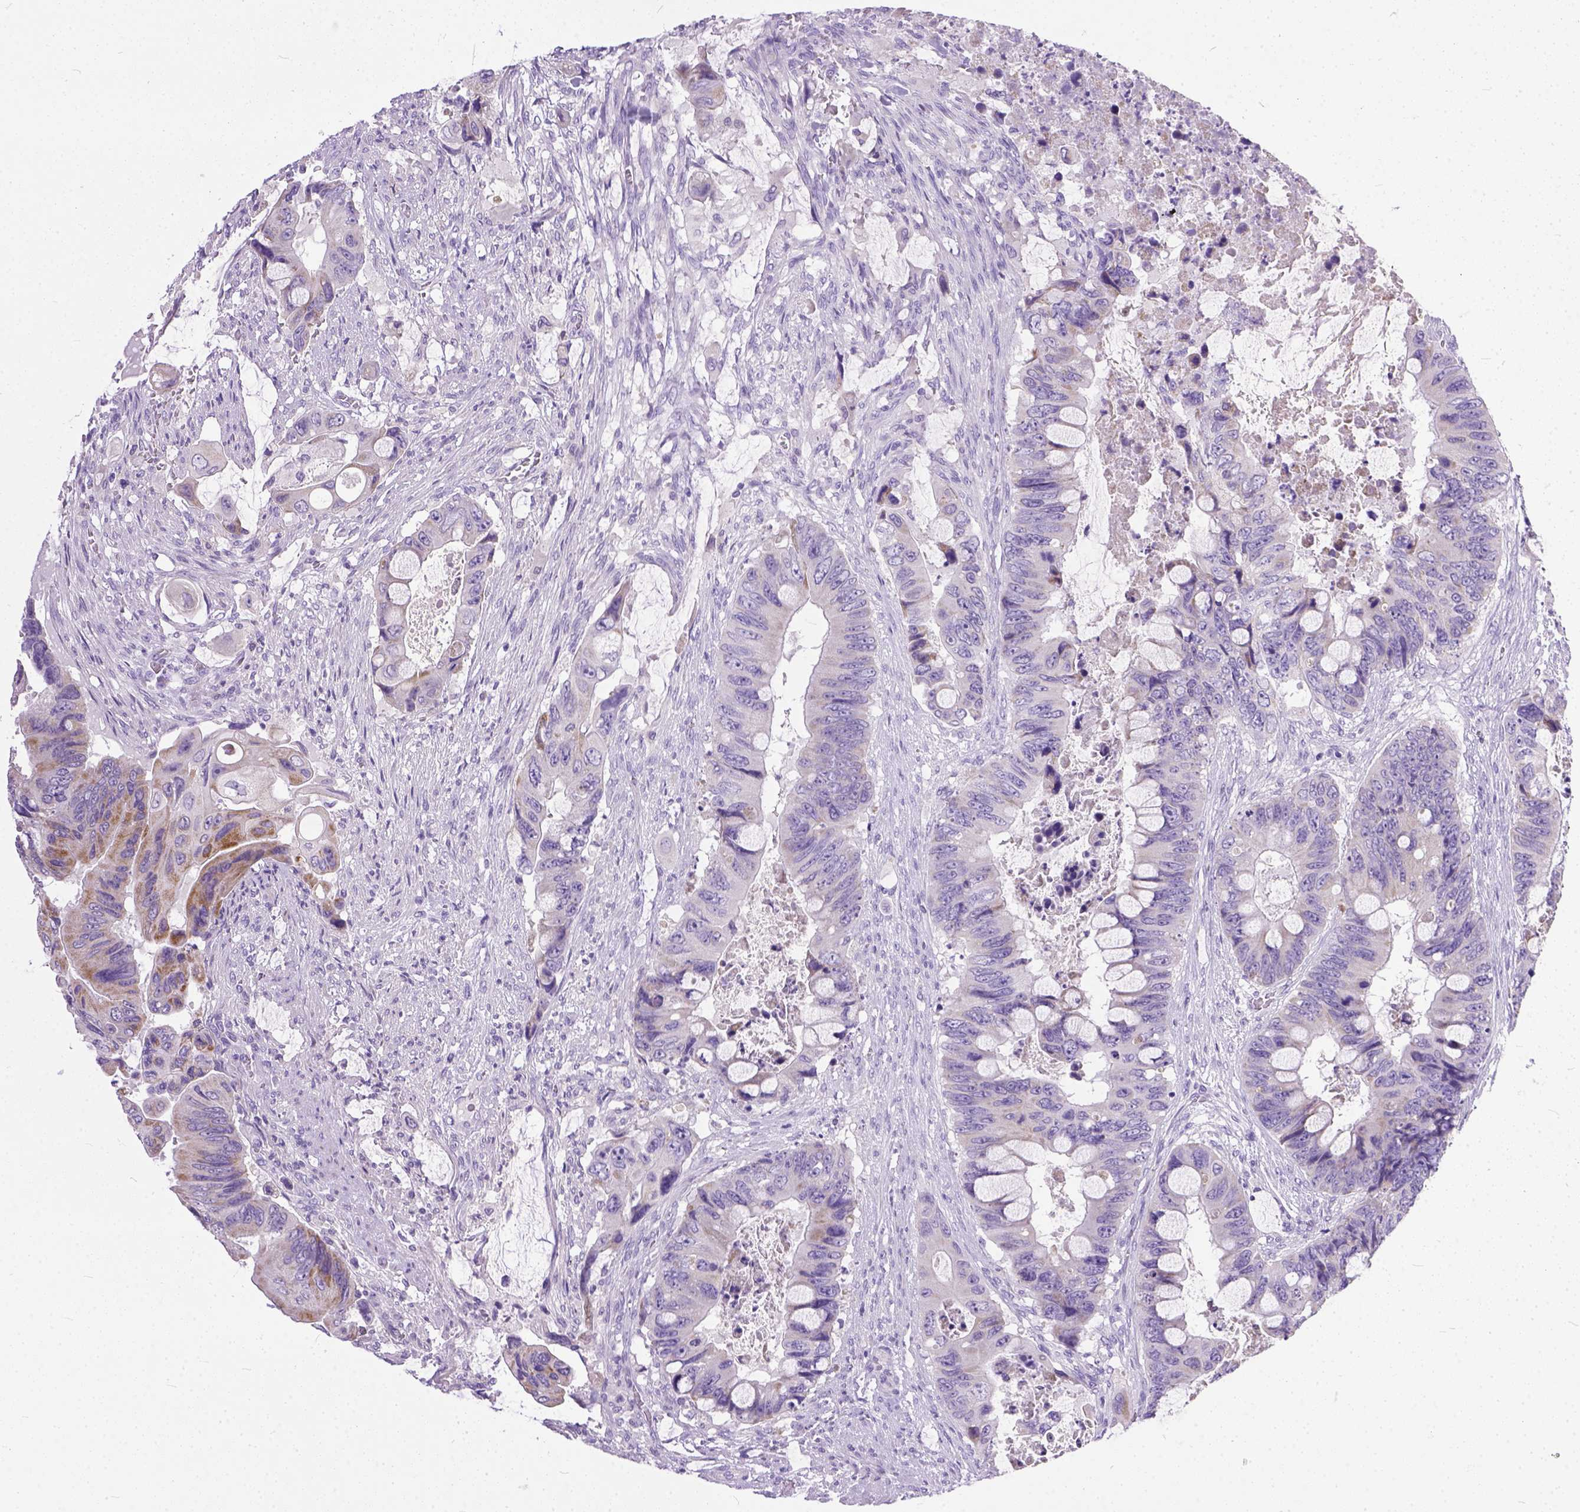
{"staining": {"intensity": "negative", "quantity": "none", "location": "none"}, "tissue": "colorectal cancer", "cell_type": "Tumor cells", "image_type": "cancer", "snomed": [{"axis": "morphology", "description": "Adenocarcinoma, NOS"}, {"axis": "topography", "description": "Rectum"}], "caption": "This is an IHC image of human colorectal adenocarcinoma. There is no expression in tumor cells.", "gene": "PLK5", "patient": {"sex": "male", "age": 63}}